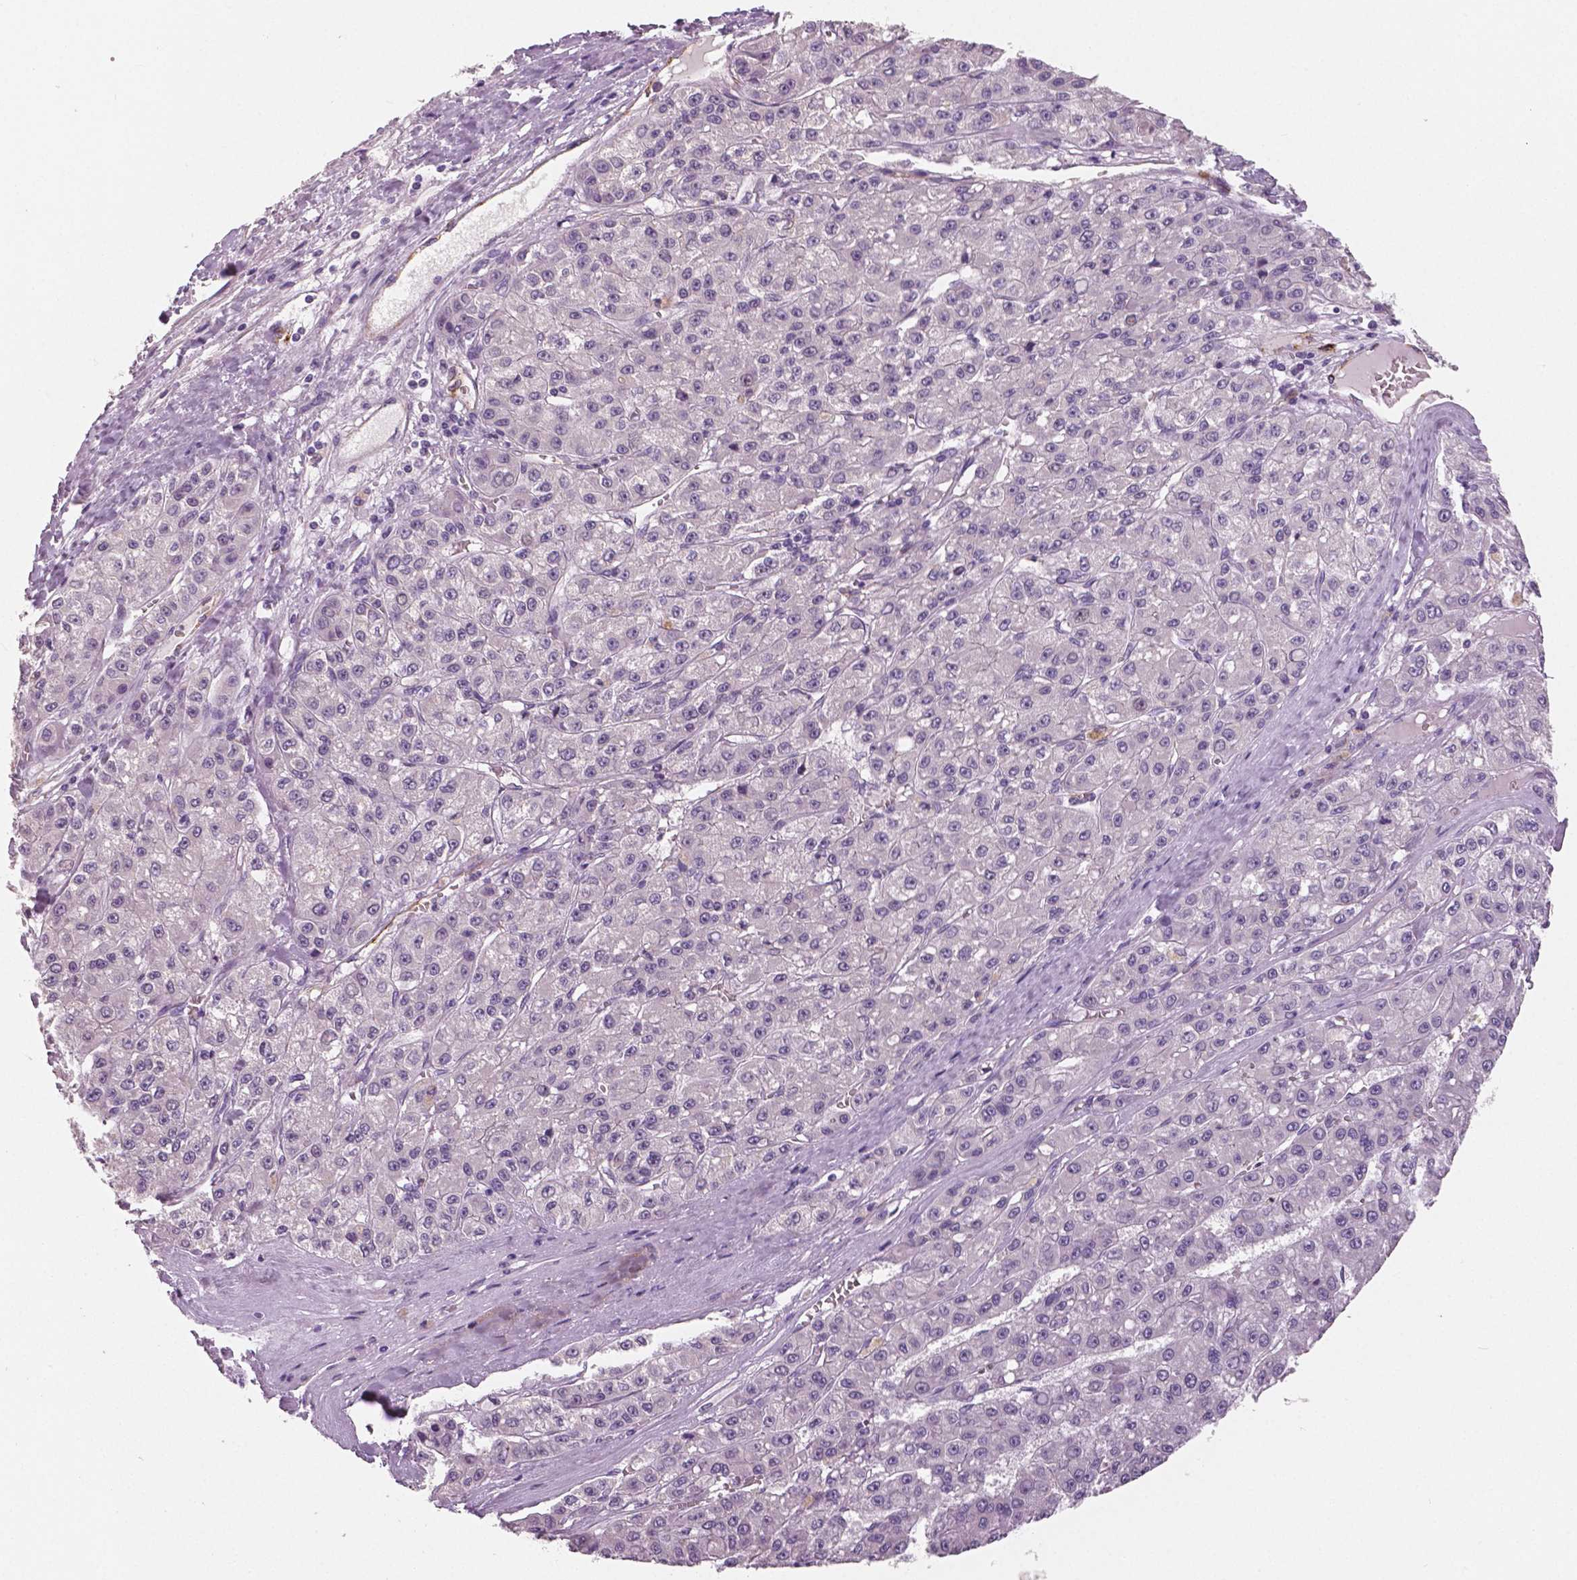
{"staining": {"intensity": "negative", "quantity": "none", "location": "none"}, "tissue": "liver cancer", "cell_type": "Tumor cells", "image_type": "cancer", "snomed": [{"axis": "morphology", "description": "Carcinoma, Hepatocellular, NOS"}, {"axis": "topography", "description": "Liver"}], "caption": "The immunohistochemistry (IHC) micrograph has no significant expression in tumor cells of liver hepatocellular carcinoma tissue.", "gene": "TSPAN7", "patient": {"sex": "male", "age": 70}}